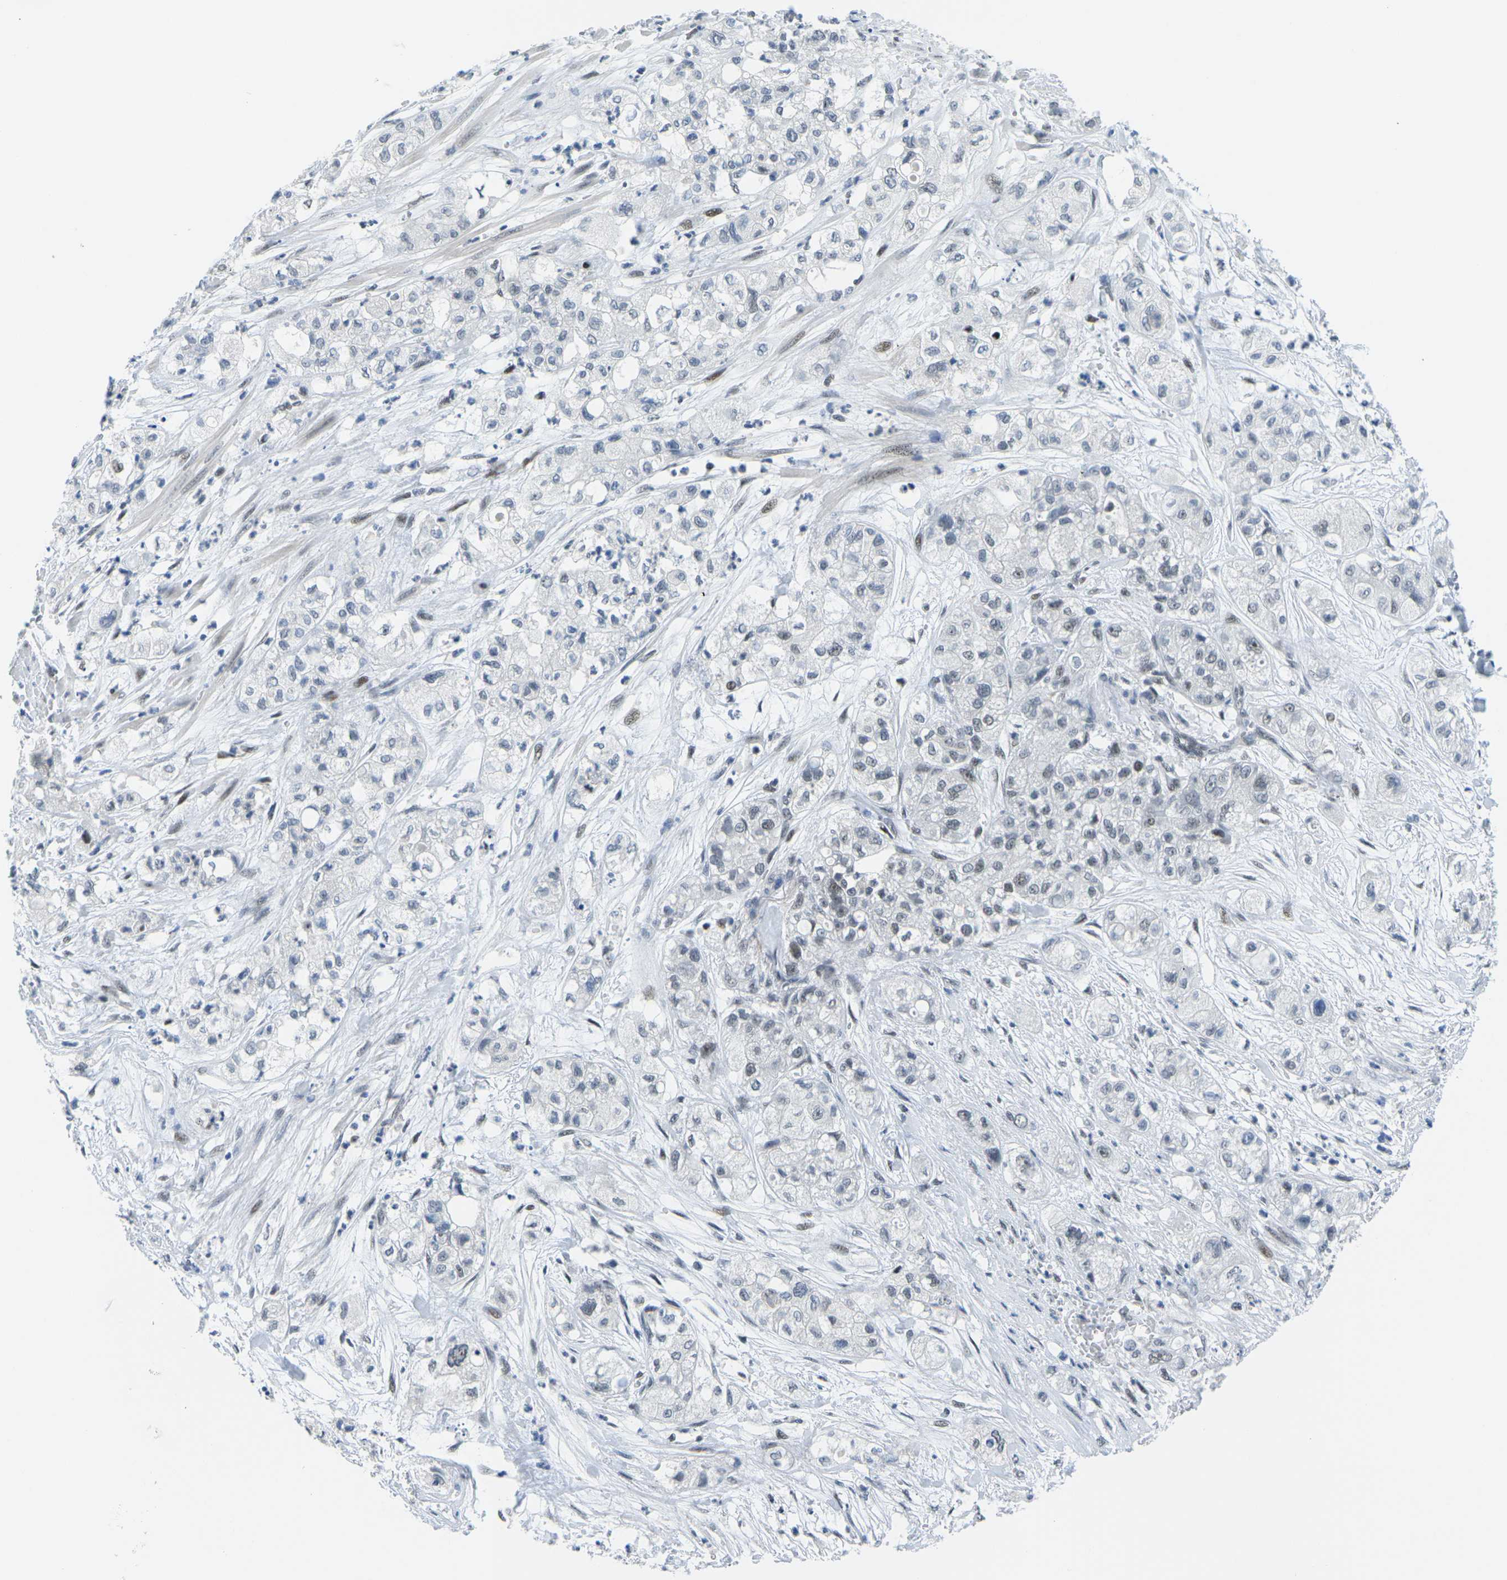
{"staining": {"intensity": "negative", "quantity": "none", "location": "none"}, "tissue": "pancreatic cancer", "cell_type": "Tumor cells", "image_type": "cancer", "snomed": [{"axis": "morphology", "description": "Adenocarcinoma, NOS"}, {"axis": "topography", "description": "Pancreas"}], "caption": "Pancreatic adenocarcinoma was stained to show a protein in brown. There is no significant staining in tumor cells.", "gene": "PRPF8", "patient": {"sex": "female", "age": 78}}